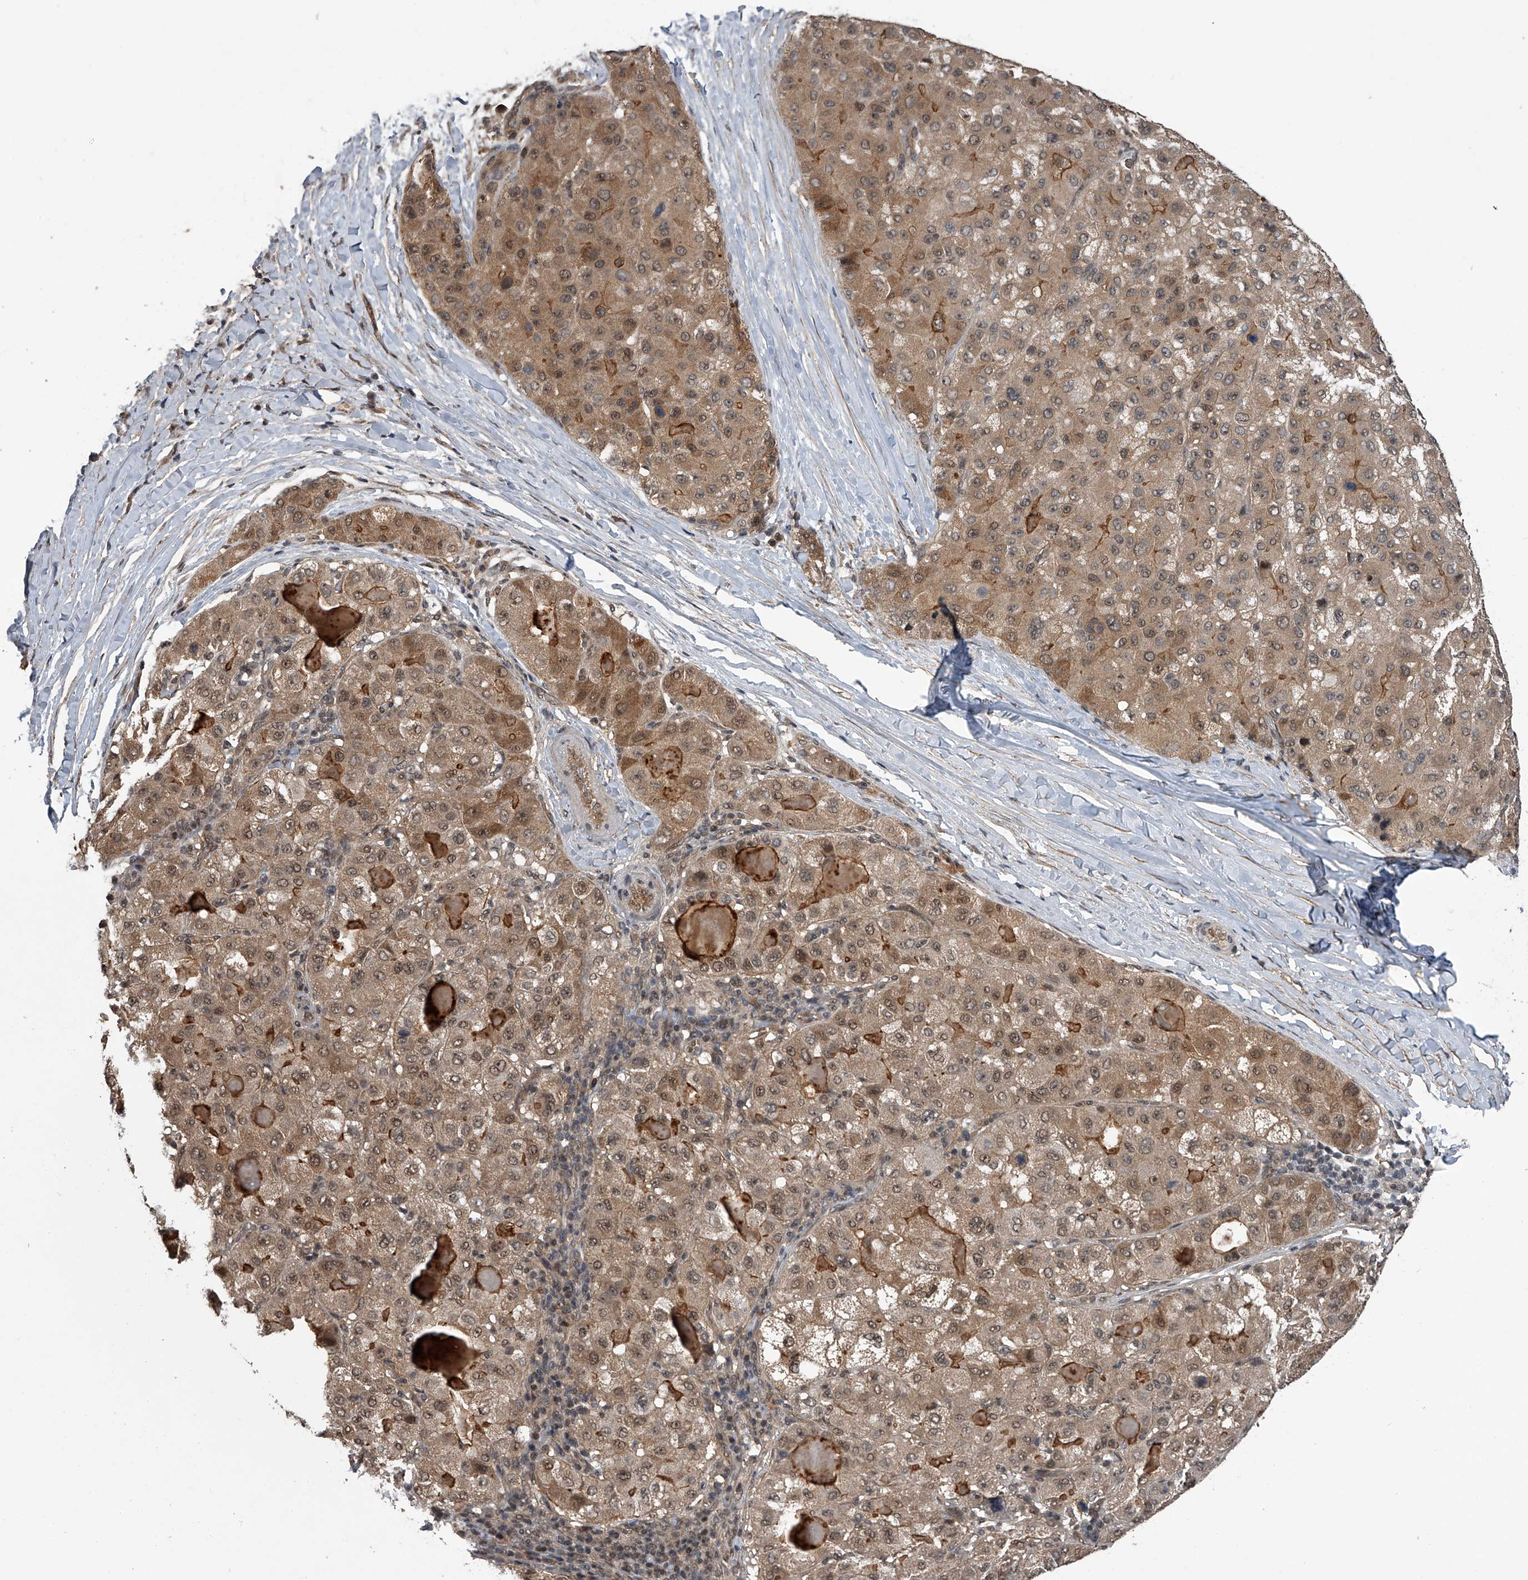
{"staining": {"intensity": "moderate", "quantity": ">75%", "location": "cytoplasmic/membranous,nuclear"}, "tissue": "liver cancer", "cell_type": "Tumor cells", "image_type": "cancer", "snomed": [{"axis": "morphology", "description": "Carcinoma, Hepatocellular, NOS"}, {"axis": "topography", "description": "Liver"}], "caption": "This histopathology image shows immunohistochemistry (IHC) staining of liver hepatocellular carcinoma, with medium moderate cytoplasmic/membranous and nuclear expression in about >75% of tumor cells.", "gene": "SLC12A8", "patient": {"sex": "male", "age": 80}}